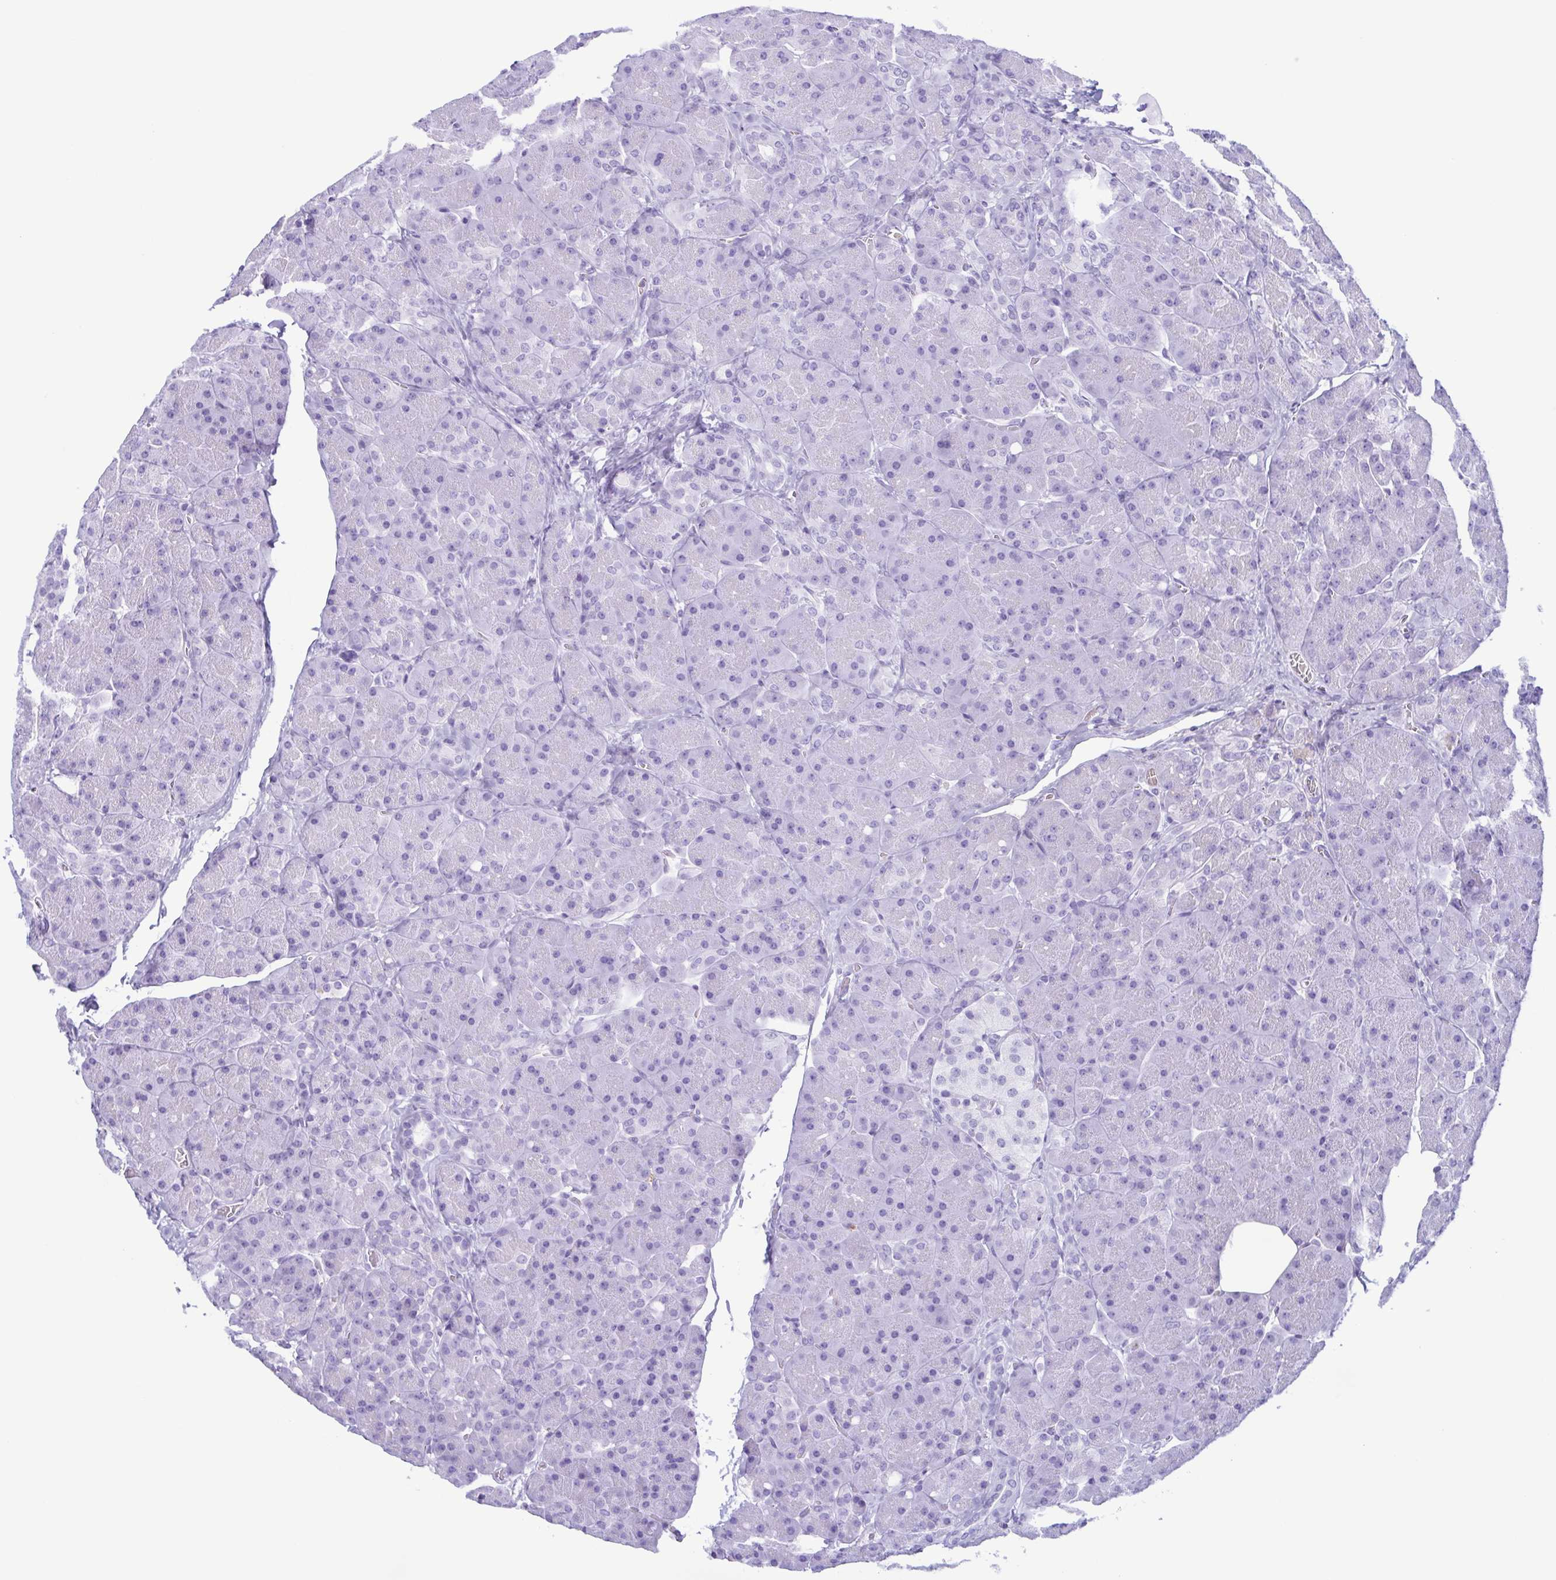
{"staining": {"intensity": "negative", "quantity": "none", "location": "none"}, "tissue": "pancreas", "cell_type": "Exocrine glandular cells", "image_type": "normal", "snomed": [{"axis": "morphology", "description": "Normal tissue, NOS"}, {"axis": "topography", "description": "Pancreas"}], "caption": "Immunohistochemistry (IHC) of benign pancreas reveals no positivity in exocrine glandular cells.", "gene": "LTF", "patient": {"sex": "male", "age": 55}}